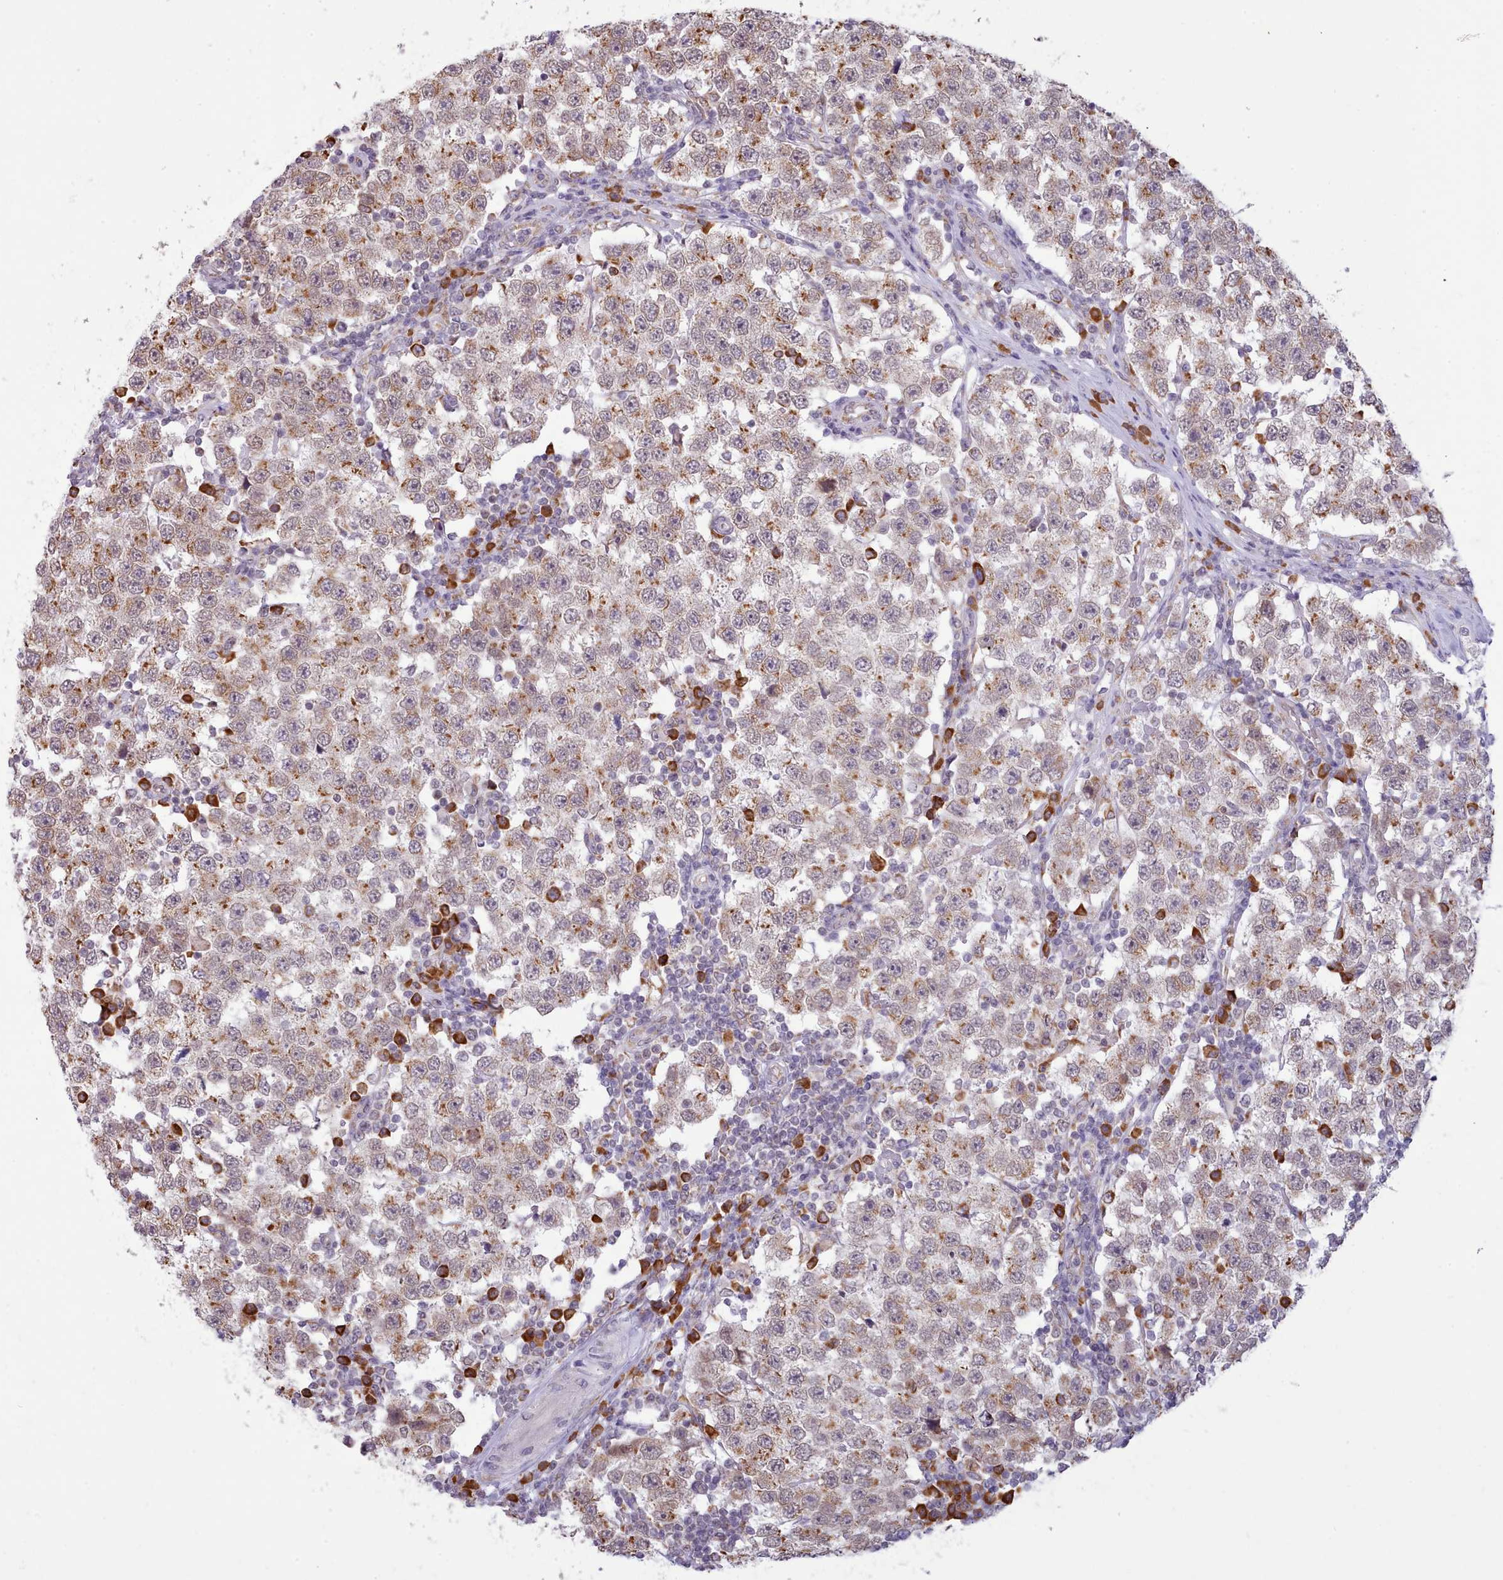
{"staining": {"intensity": "moderate", "quantity": "25%-75%", "location": "cytoplasmic/membranous"}, "tissue": "testis cancer", "cell_type": "Tumor cells", "image_type": "cancer", "snomed": [{"axis": "morphology", "description": "Seminoma, NOS"}, {"axis": "topography", "description": "Testis"}], "caption": "An IHC histopathology image of tumor tissue is shown. Protein staining in brown highlights moderate cytoplasmic/membranous positivity in seminoma (testis) within tumor cells. The protein of interest is stained brown, and the nuclei are stained in blue (DAB IHC with brightfield microscopy, high magnification).", "gene": "SEC61B", "patient": {"sex": "male", "age": 34}}